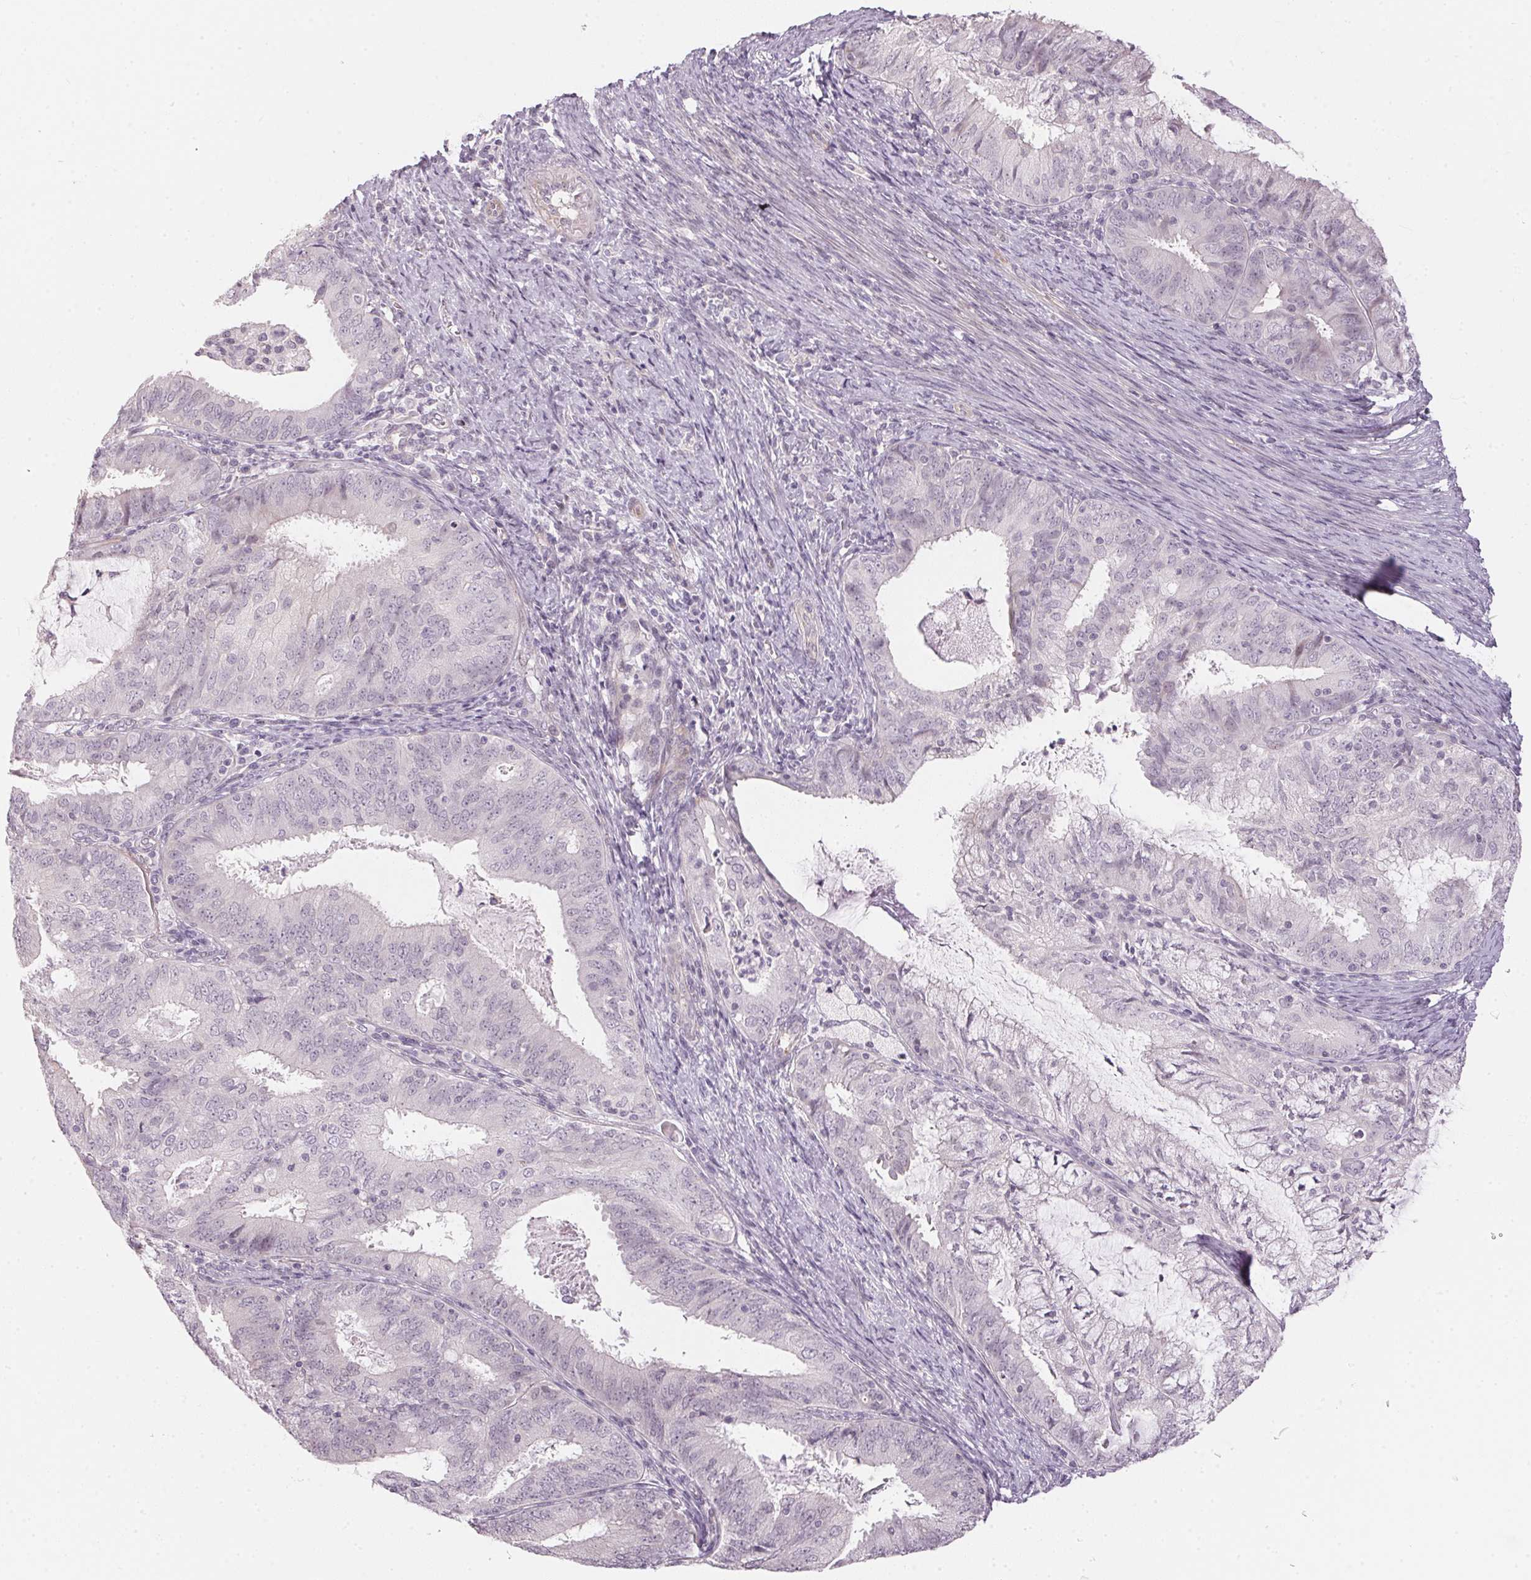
{"staining": {"intensity": "negative", "quantity": "none", "location": "none"}, "tissue": "endometrial cancer", "cell_type": "Tumor cells", "image_type": "cancer", "snomed": [{"axis": "morphology", "description": "Adenocarcinoma, NOS"}, {"axis": "topography", "description": "Endometrium"}], "caption": "DAB immunohistochemical staining of human endometrial cancer shows no significant staining in tumor cells.", "gene": "GDAP1L1", "patient": {"sex": "female", "age": 57}}